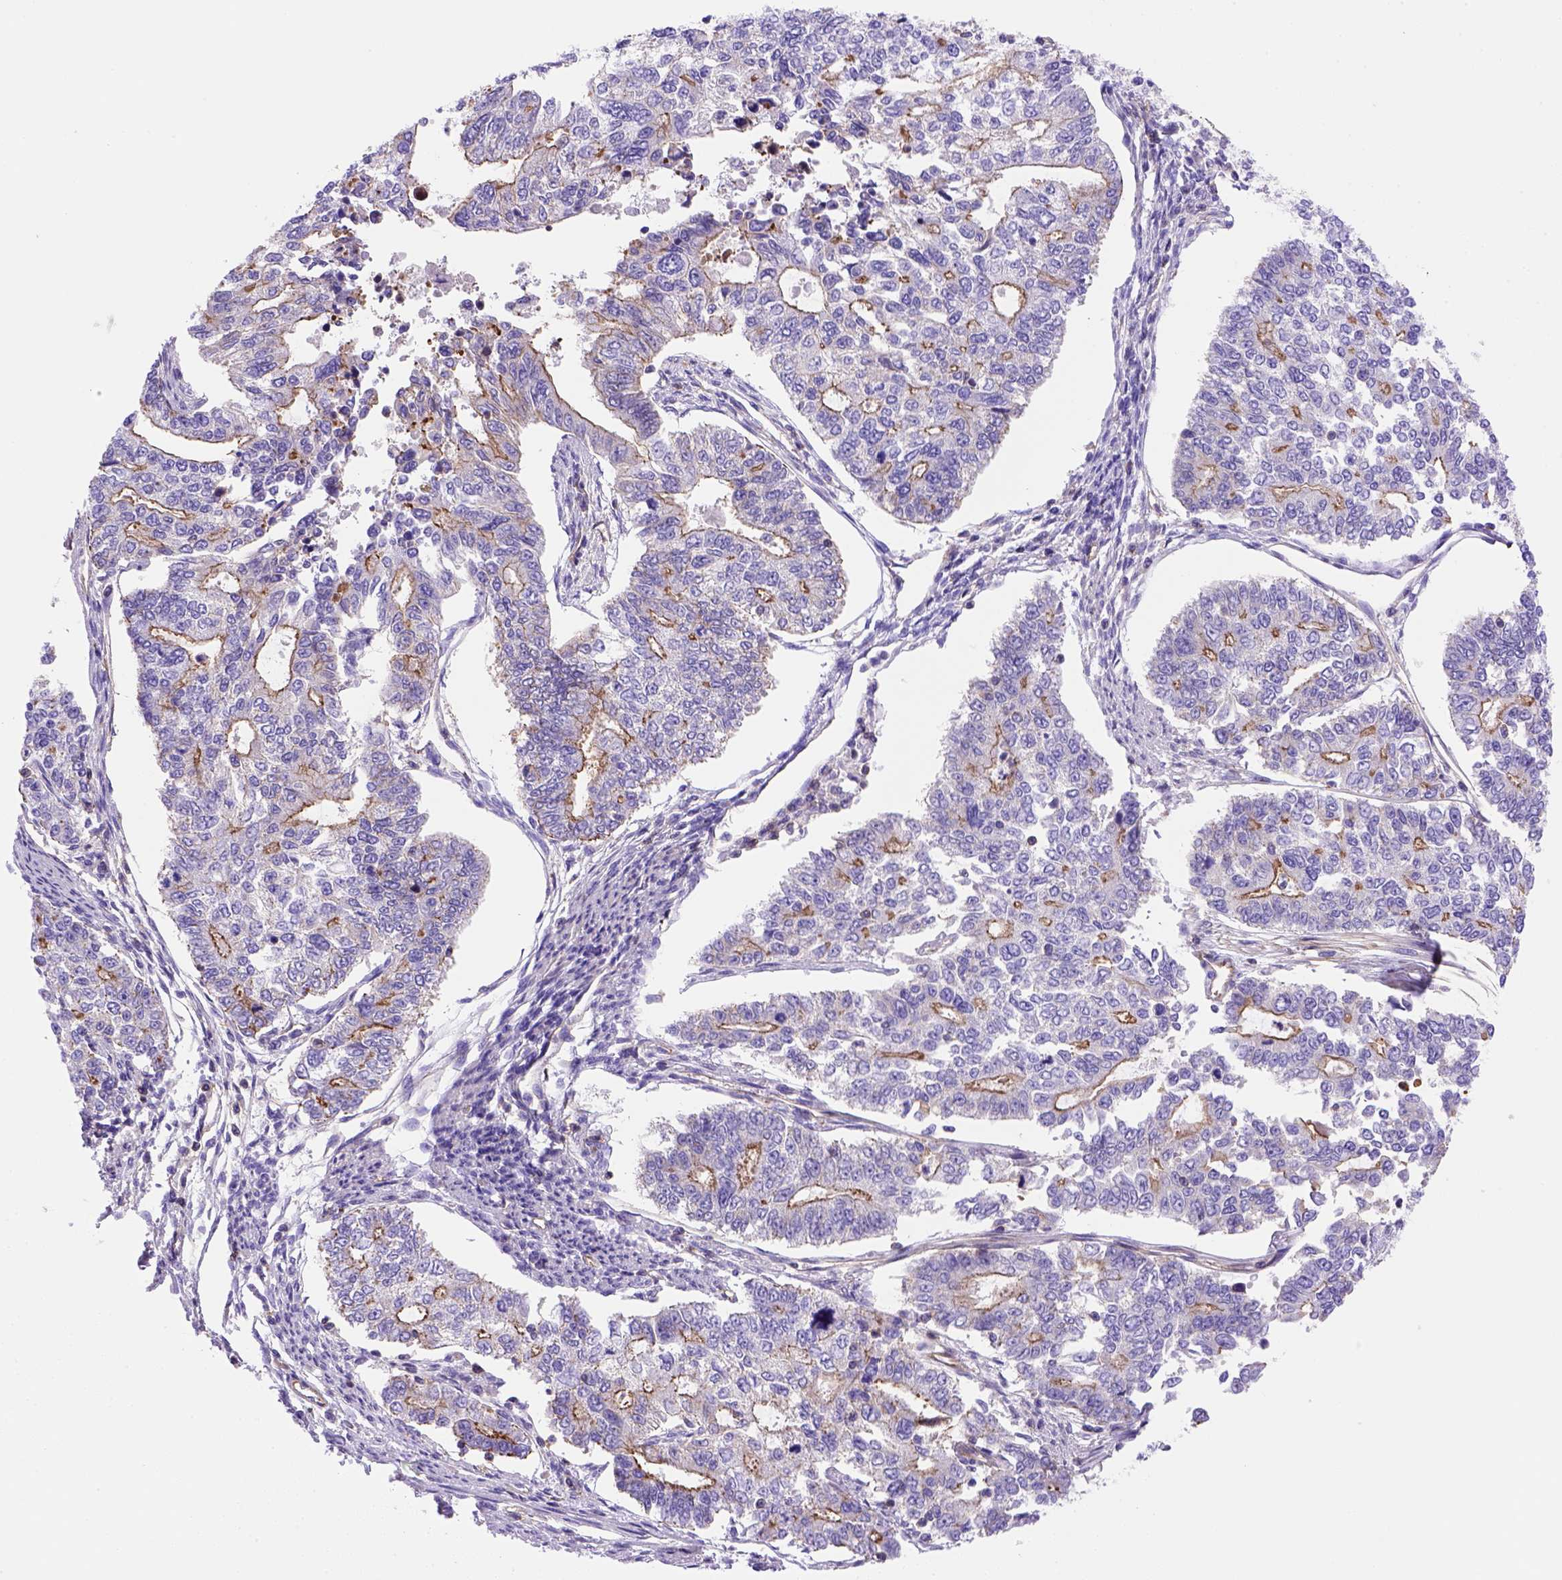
{"staining": {"intensity": "moderate", "quantity": "25%-75%", "location": "cytoplasmic/membranous"}, "tissue": "endometrial cancer", "cell_type": "Tumor cells", "image_type": "cancer", "snomed": [{"axis": "morphology", "description": "Adenocarcinoma, NOS"}, {"axis": "topography", "description": "Uterus"}], "caption": "Human adenocarcinoma (endometrial) stained with a protein marker displays moderate staining in tumor cells.", "gene": "PEX12", "patient": {"sex": "female", "age": 59}}